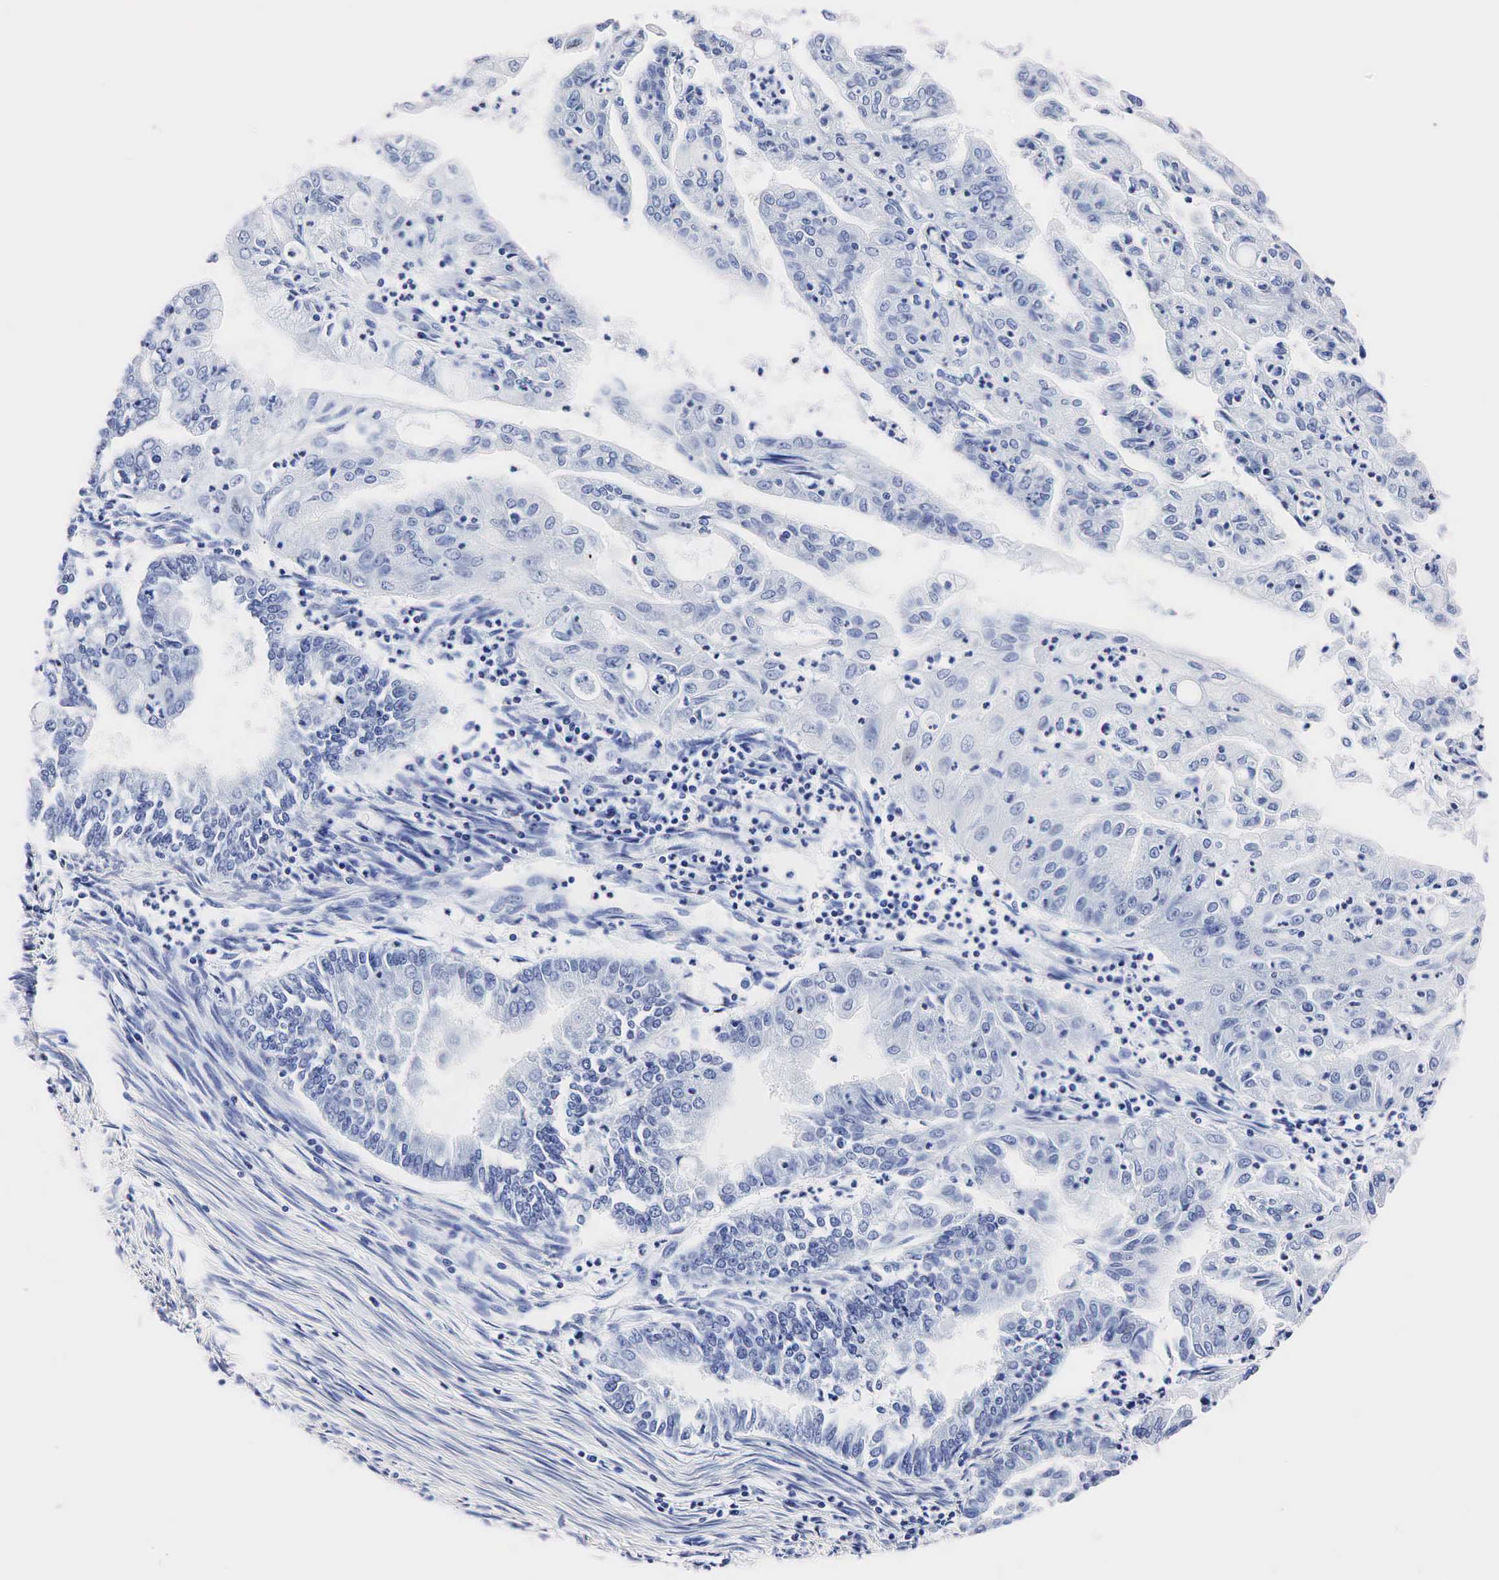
{"staining": {"intensity": "negative", "quantity": "none", "location": "none"}, "tissue": "endometrial cancer", "cell_type": "Tumor cells", "image_type": "cancer", "snomed": [{"axis": "morphology", "description": "Adenocarcinoma, NOS"}, {"axis": "topography", "description": "Endometrium"}], "caption": "Immunohistochemistry image of neoplastic tissue: human adenocarcinoma (endometrial) stained with DAB (3,3'-diaminobenzidine) displays no significant protein expression in tumor cells. Nuclei are stained in blue.", "gene": "TG", "patient": {"sex": "female", "age": 75}}